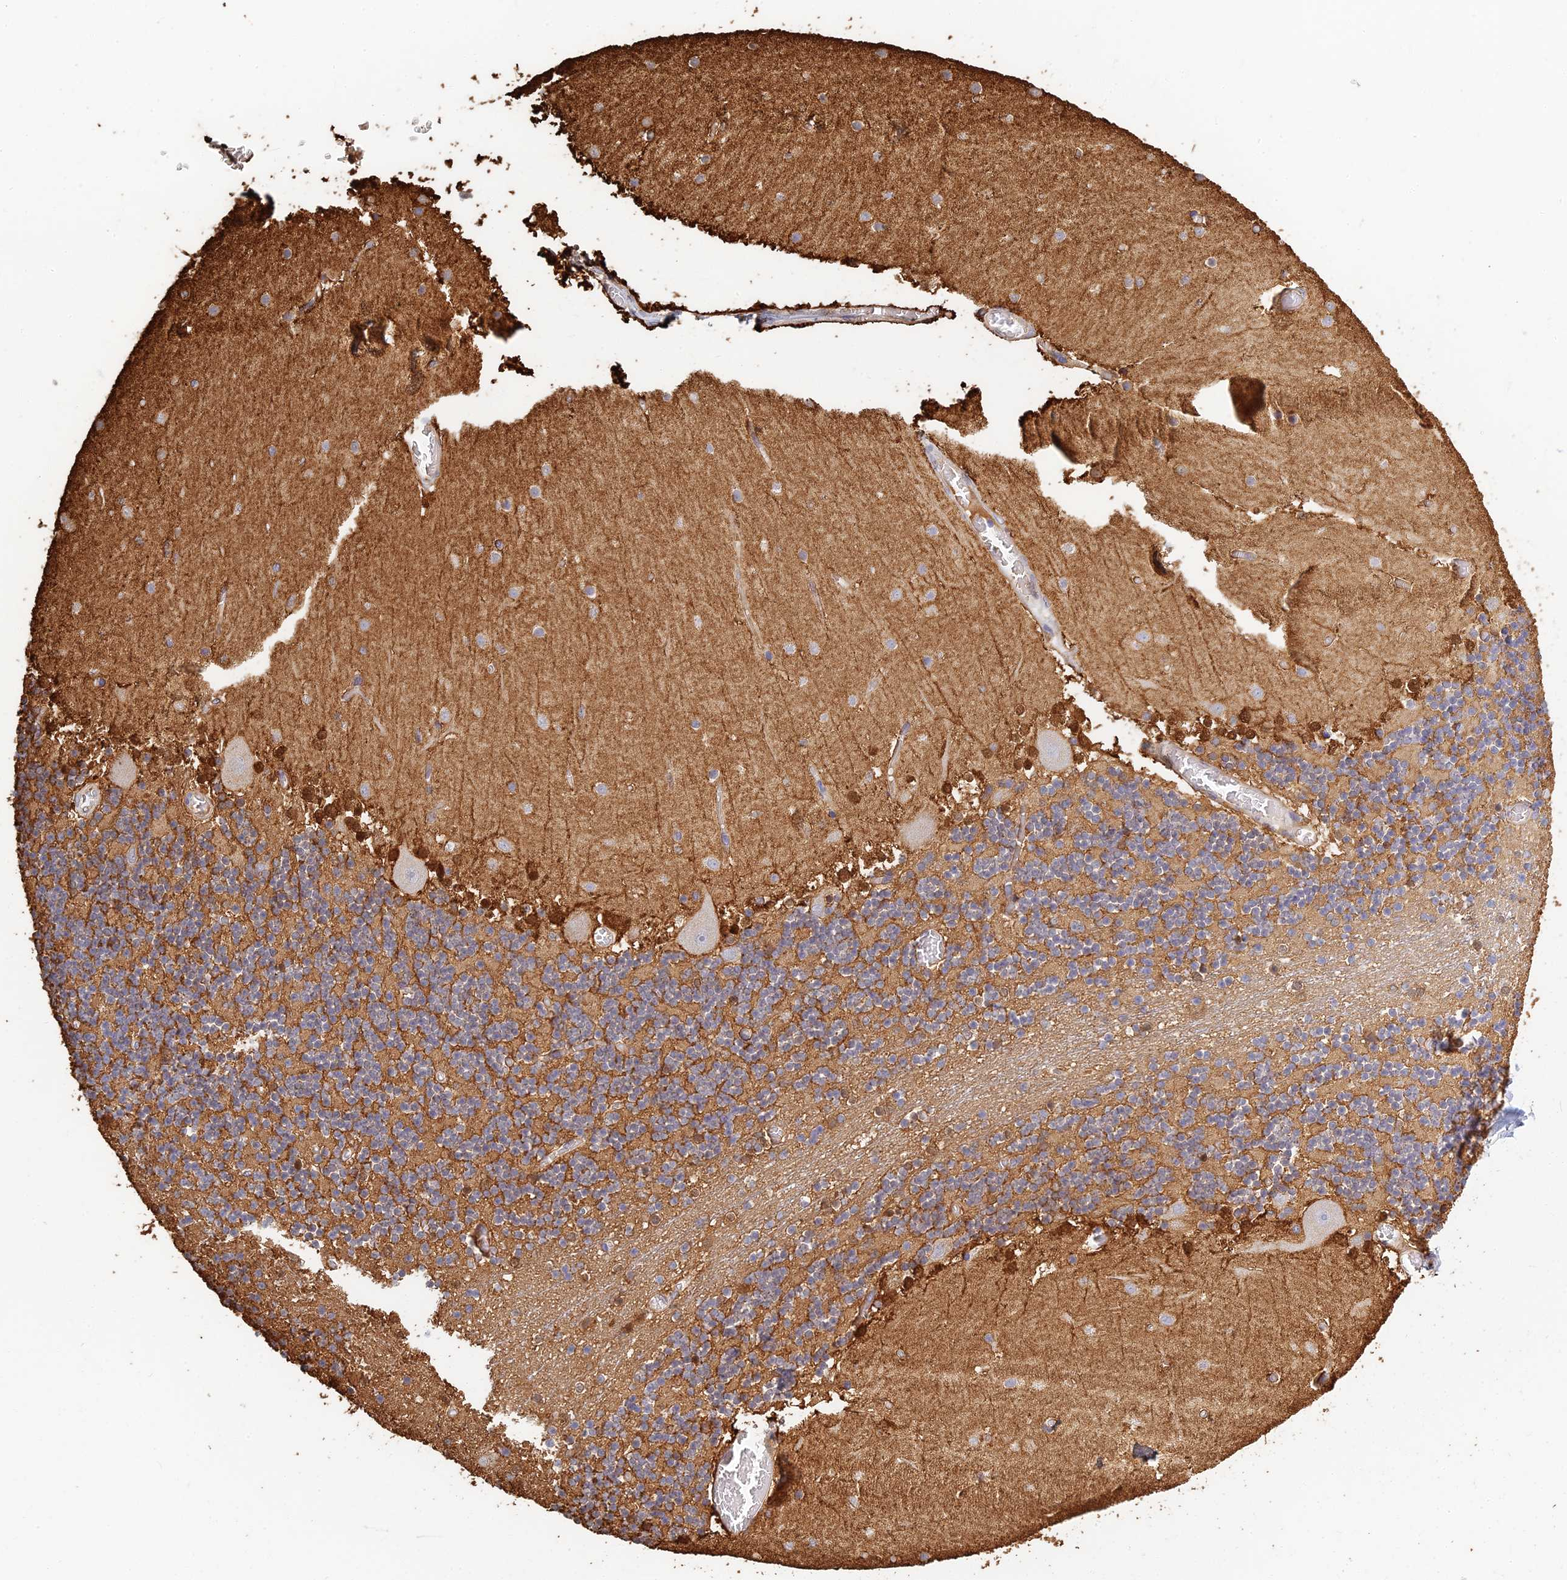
{"staining": {"intensity": "moderate", "quantity": "25%-75%", "location": "cytoplasmic/membranous"}, "tissue": "cerebellum", "cell_type": "Cells in granular layer", "image_type": "normal", "snomed": [{"axis": "morphology", "description": "Normal tissue, NOS"}, {"axis": "topography", "description": "Cerebellum"}], "caption": "A brown stain shows moderate cytoplasmic/membranous staining of a protein in cells in granular layer of benign human cerebellum.", "gene": "LRRN3", "patient": {"sex": "female", "age": 28}}